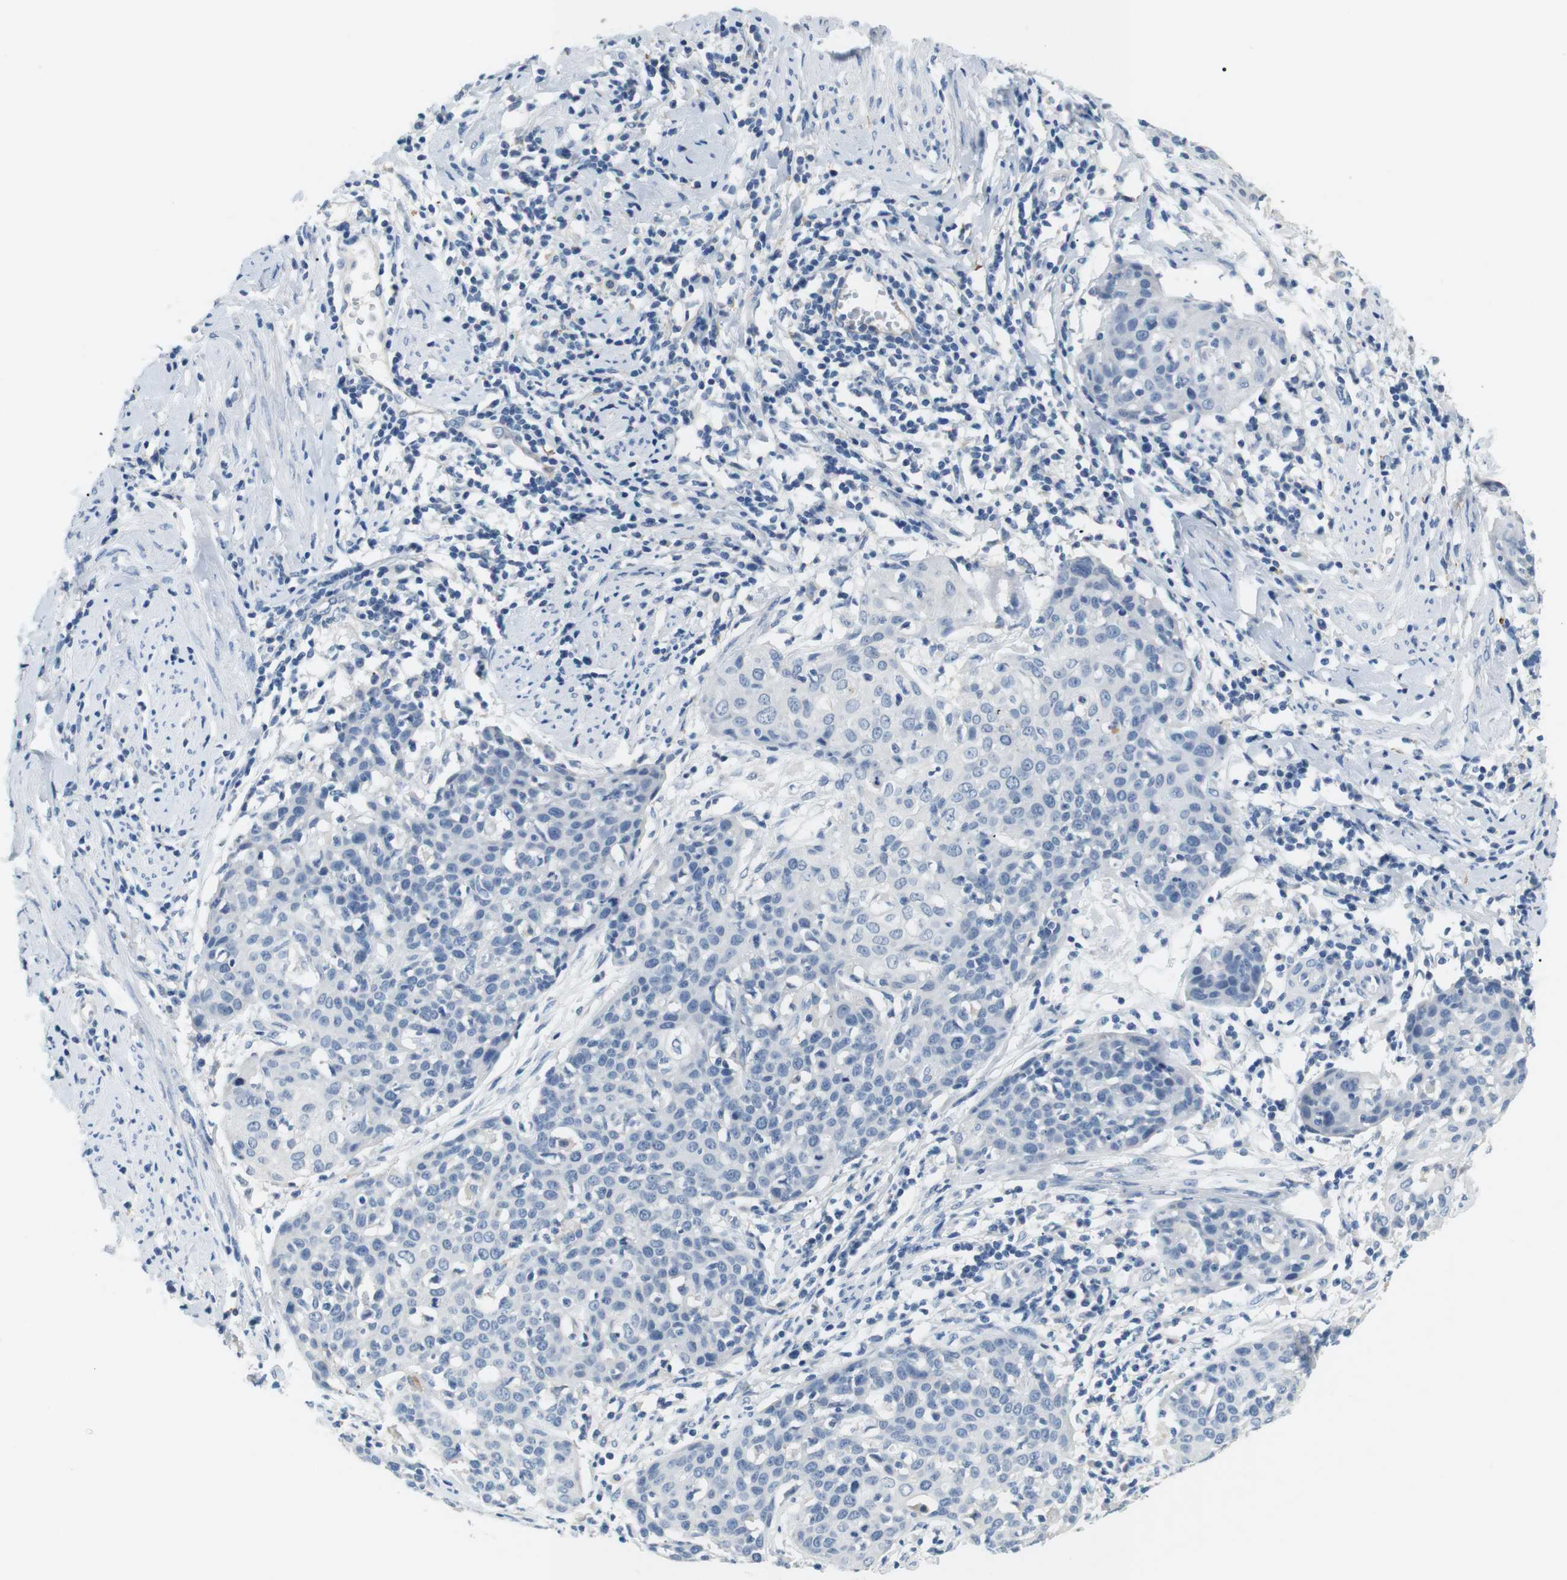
{"staining": {"intensity": "negative", "quantity": "none", "location": "none"}, "tissue": "cervical cancer", "cell_type": "Tumor cells", "image_type": "cancer", "snomed": [{"axis": "morphology", "description": "Squamous cell carcinoma, NOS"}, {"axis": "topography", "description": "Cervix"}], "caption": "This micrograph is of cervical cancer stained with immunohistochemistry (IHC) to label a protein in brown with the nuclei are counter-stained blue. There is no expression in tumor cells.", "gene": "FCGRT", "patient": {"sex": "female", "age": 38}}